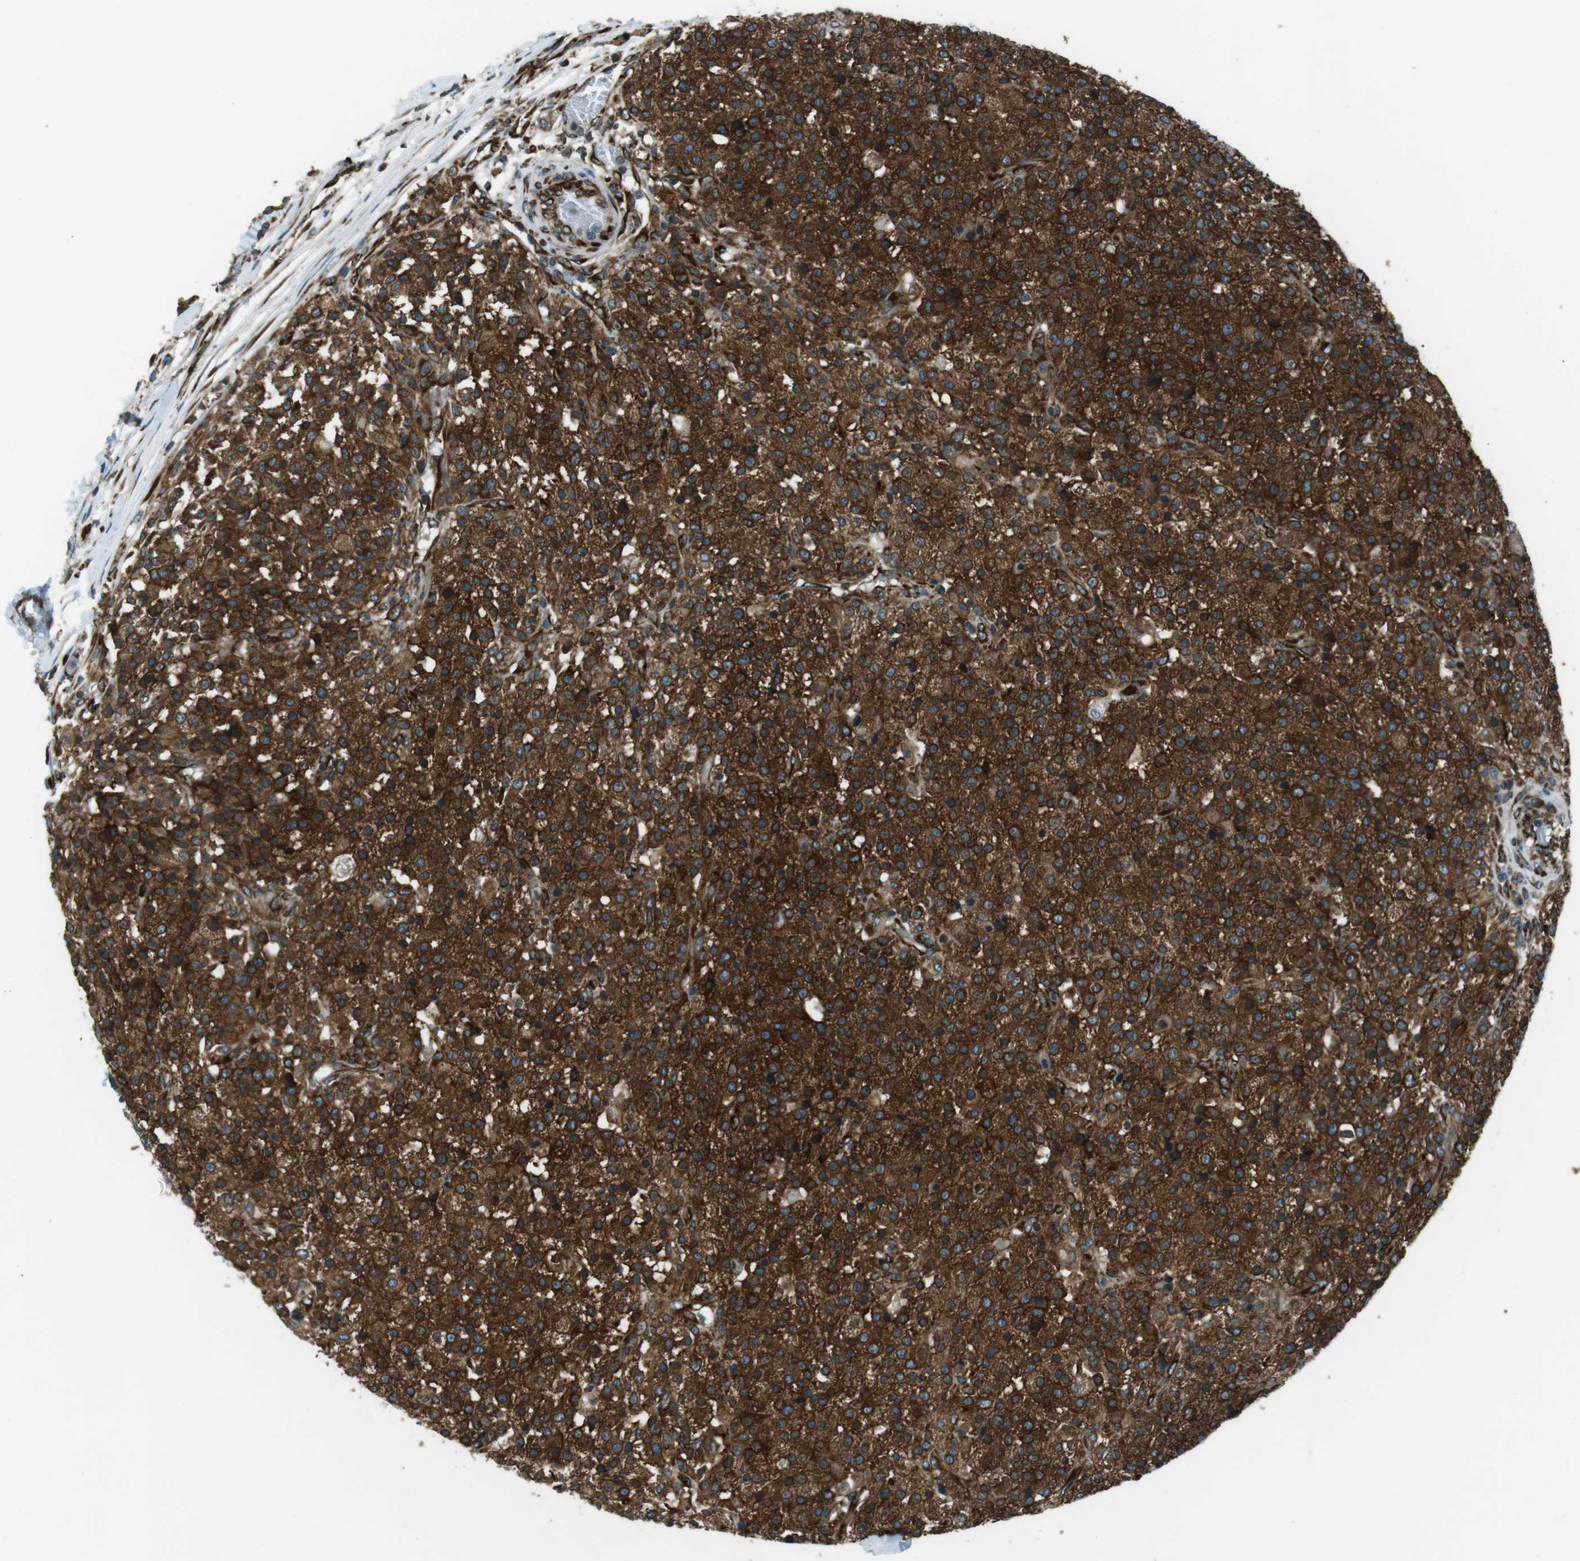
{"staining": {"intensity": "strong", "quantity": ">75%", "location": "cytoplasmic/membranous"}, "tissue": "testis cancer", "cell_type": "Tumor cells", "image_type": "cancer", "snomed": [{"axis": "morphology", "description": "Seminoma, NOS"}, {"axis": "topography", "description": "Testis"}], "caption": "Strong cytoplasmic/membranous positivity for a protein is appreciated in about >75% of tumor cells of testis cancer using immunohistochemistry (IHC).", "gene": "KTN1", "patient": {"sex": "male", "age": 59}}